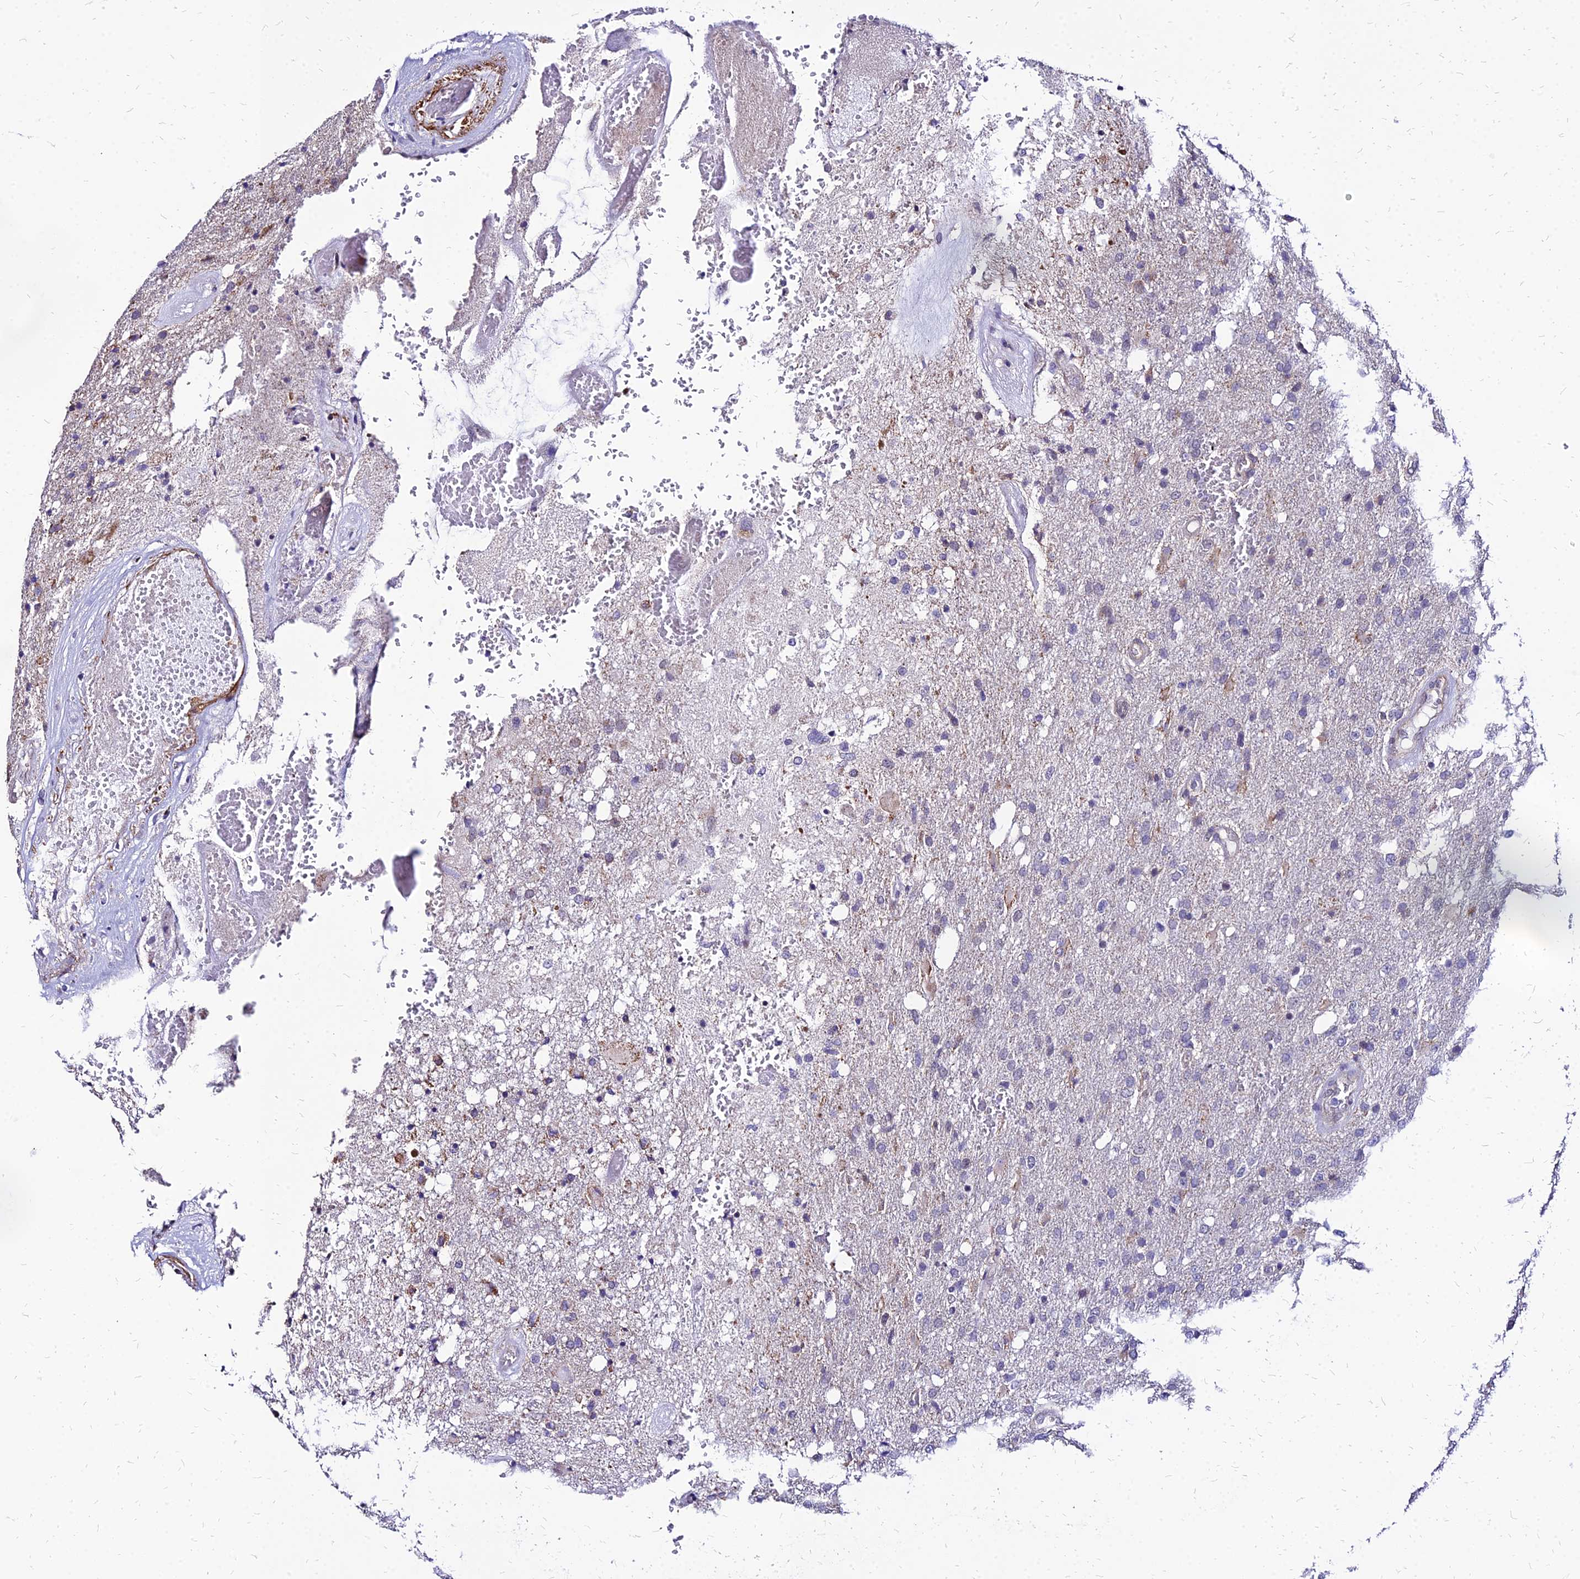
{"staining": {"intensity": "negative", "quantity": "none", "location": "none"}, "tissue": "glioma", "cell_type": "Tumor cells", "image_type": "cancer", "snomed": [{"axis": "morphology", "description": "Glioma, malignant, High grade"}, {"axis": "topography", "description": "Brain"}], "caption": "DAB immunohistochemical staining of human glioma demonstrates no significant expression in tumor cells.", "gene": "YEATS2", "patient": {"sex": "female", "age": 74}}